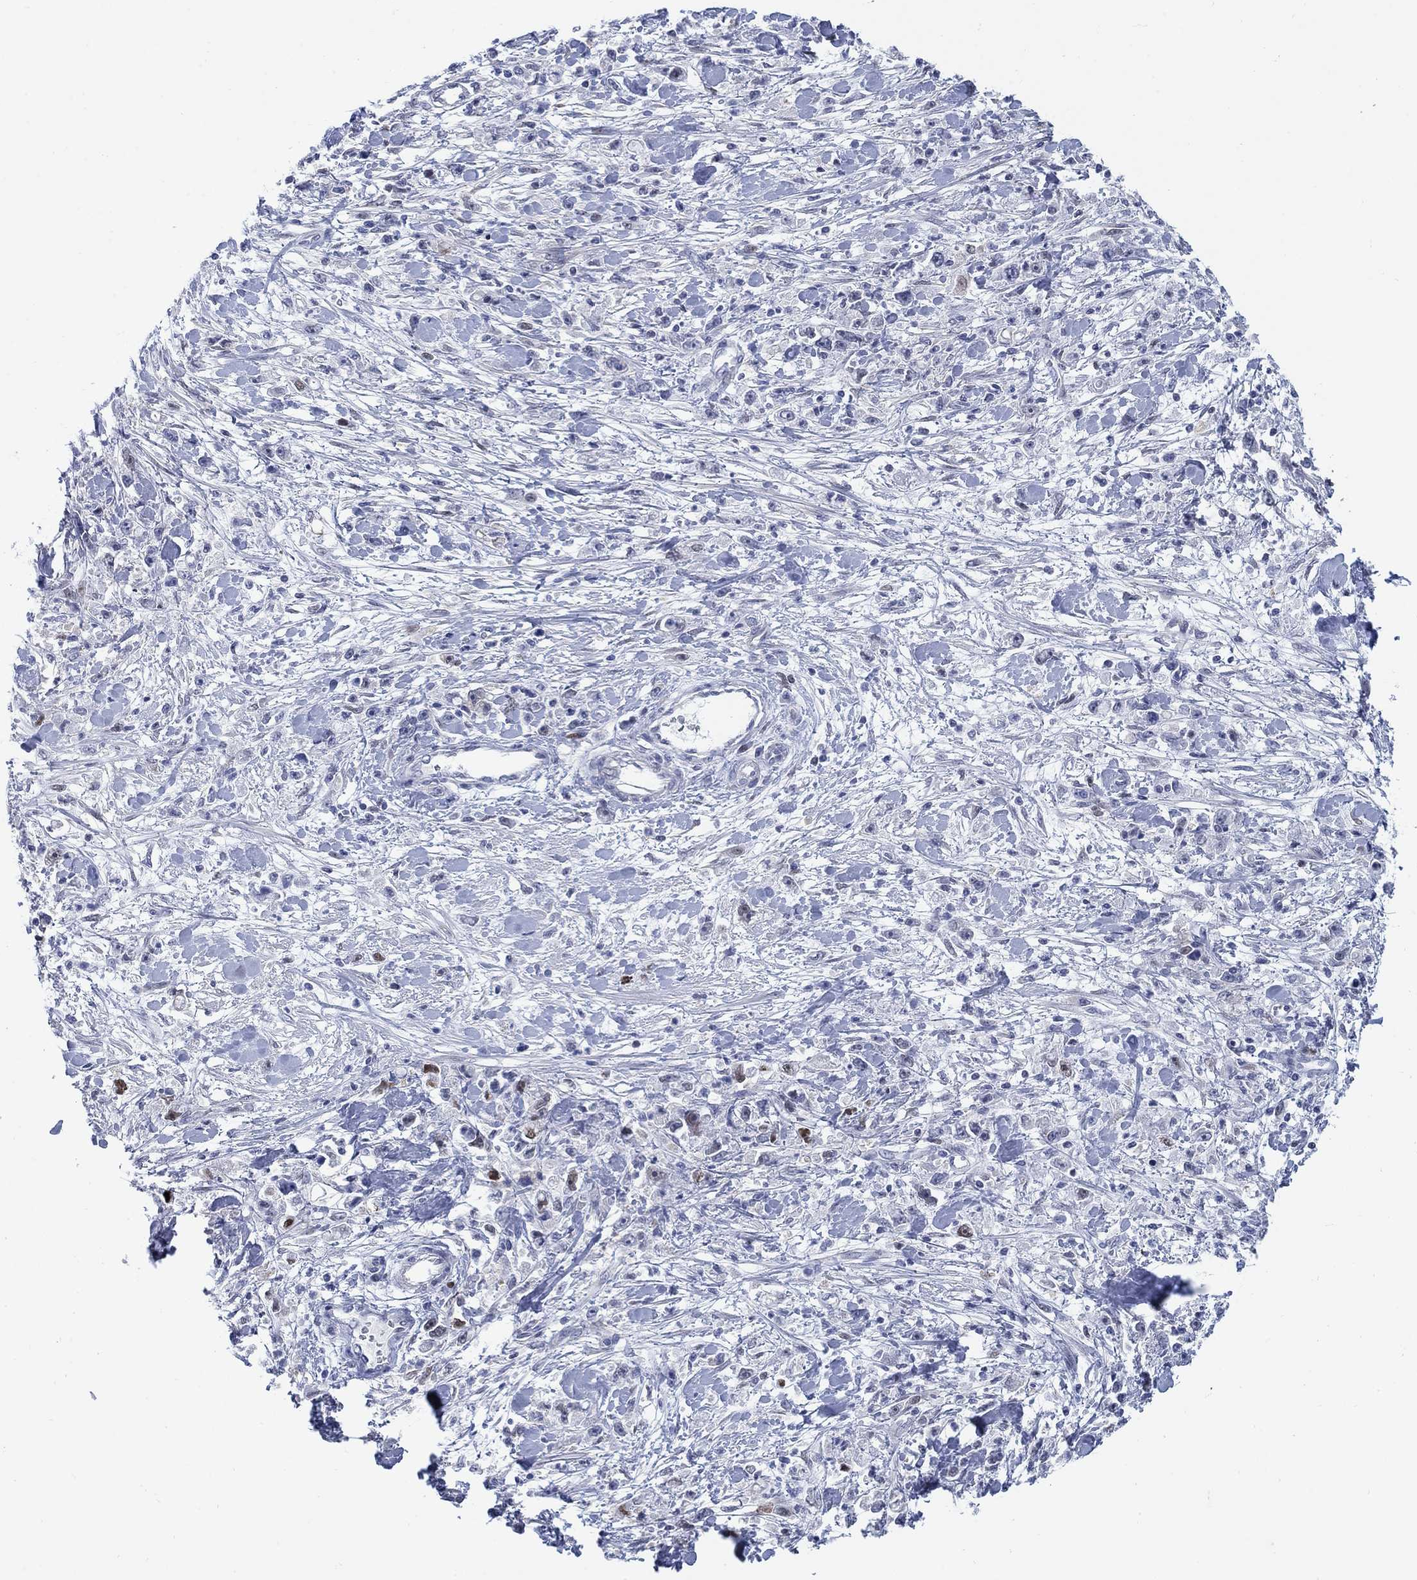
{"staining": {"intensity": "negative", "quantity": "none", "location": "none"}, "tissue": "stomach cancer", "cell_type": "Tumor cells", "image_type": "cancer", "snomed": [{"axis": "morphology", "description": "Adenocarcinoma, NOS"}, {"axis": "topography", "description": "Stomach"}], "caption": "Immunohistochemistry (IHC) micrograph of neoplastic tissue: human stomach cancer stained with DAB exhibits no significant protein expression in tumor cells.", "gene": "MYO3A", "patient": {"sex": "female", "age": 59}}